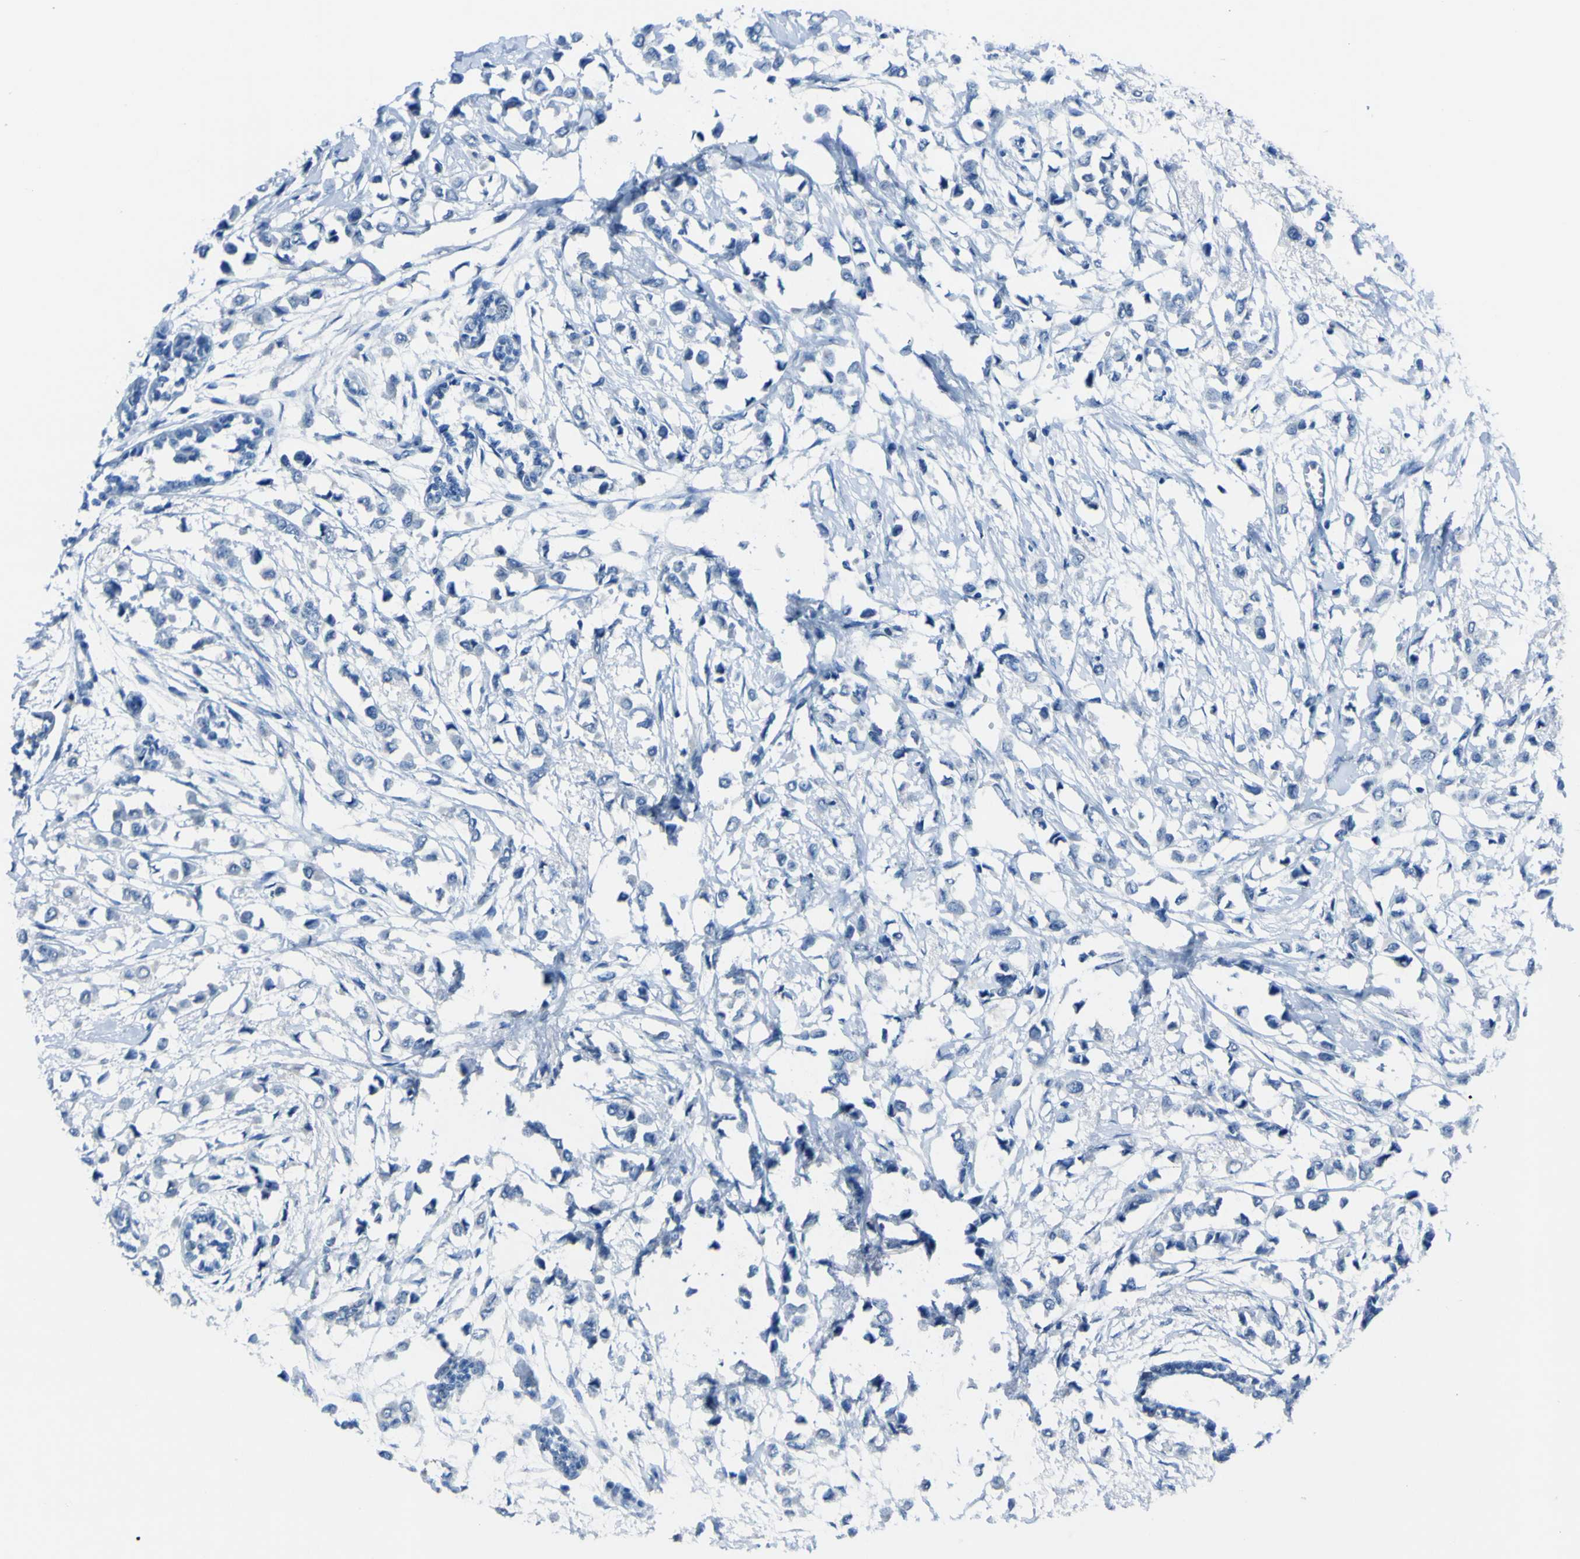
{"staining": {"intensity": "negative", "quantity": "none", "location": "none"}, "tissue": "breast cancer", "cell_type": "Tumor cells", "image_type": "cancer", "snomed": [{"axis": "morphology", "description": "Lobular carcinoma"}, {"axis": "topography", "description": "Breast"}], "caption": "A photomicrograph of human breast cancer is negative for staining in tumor cells.", "gene": "PHKG1", "patient": {"sex": "female", "age": 51}}